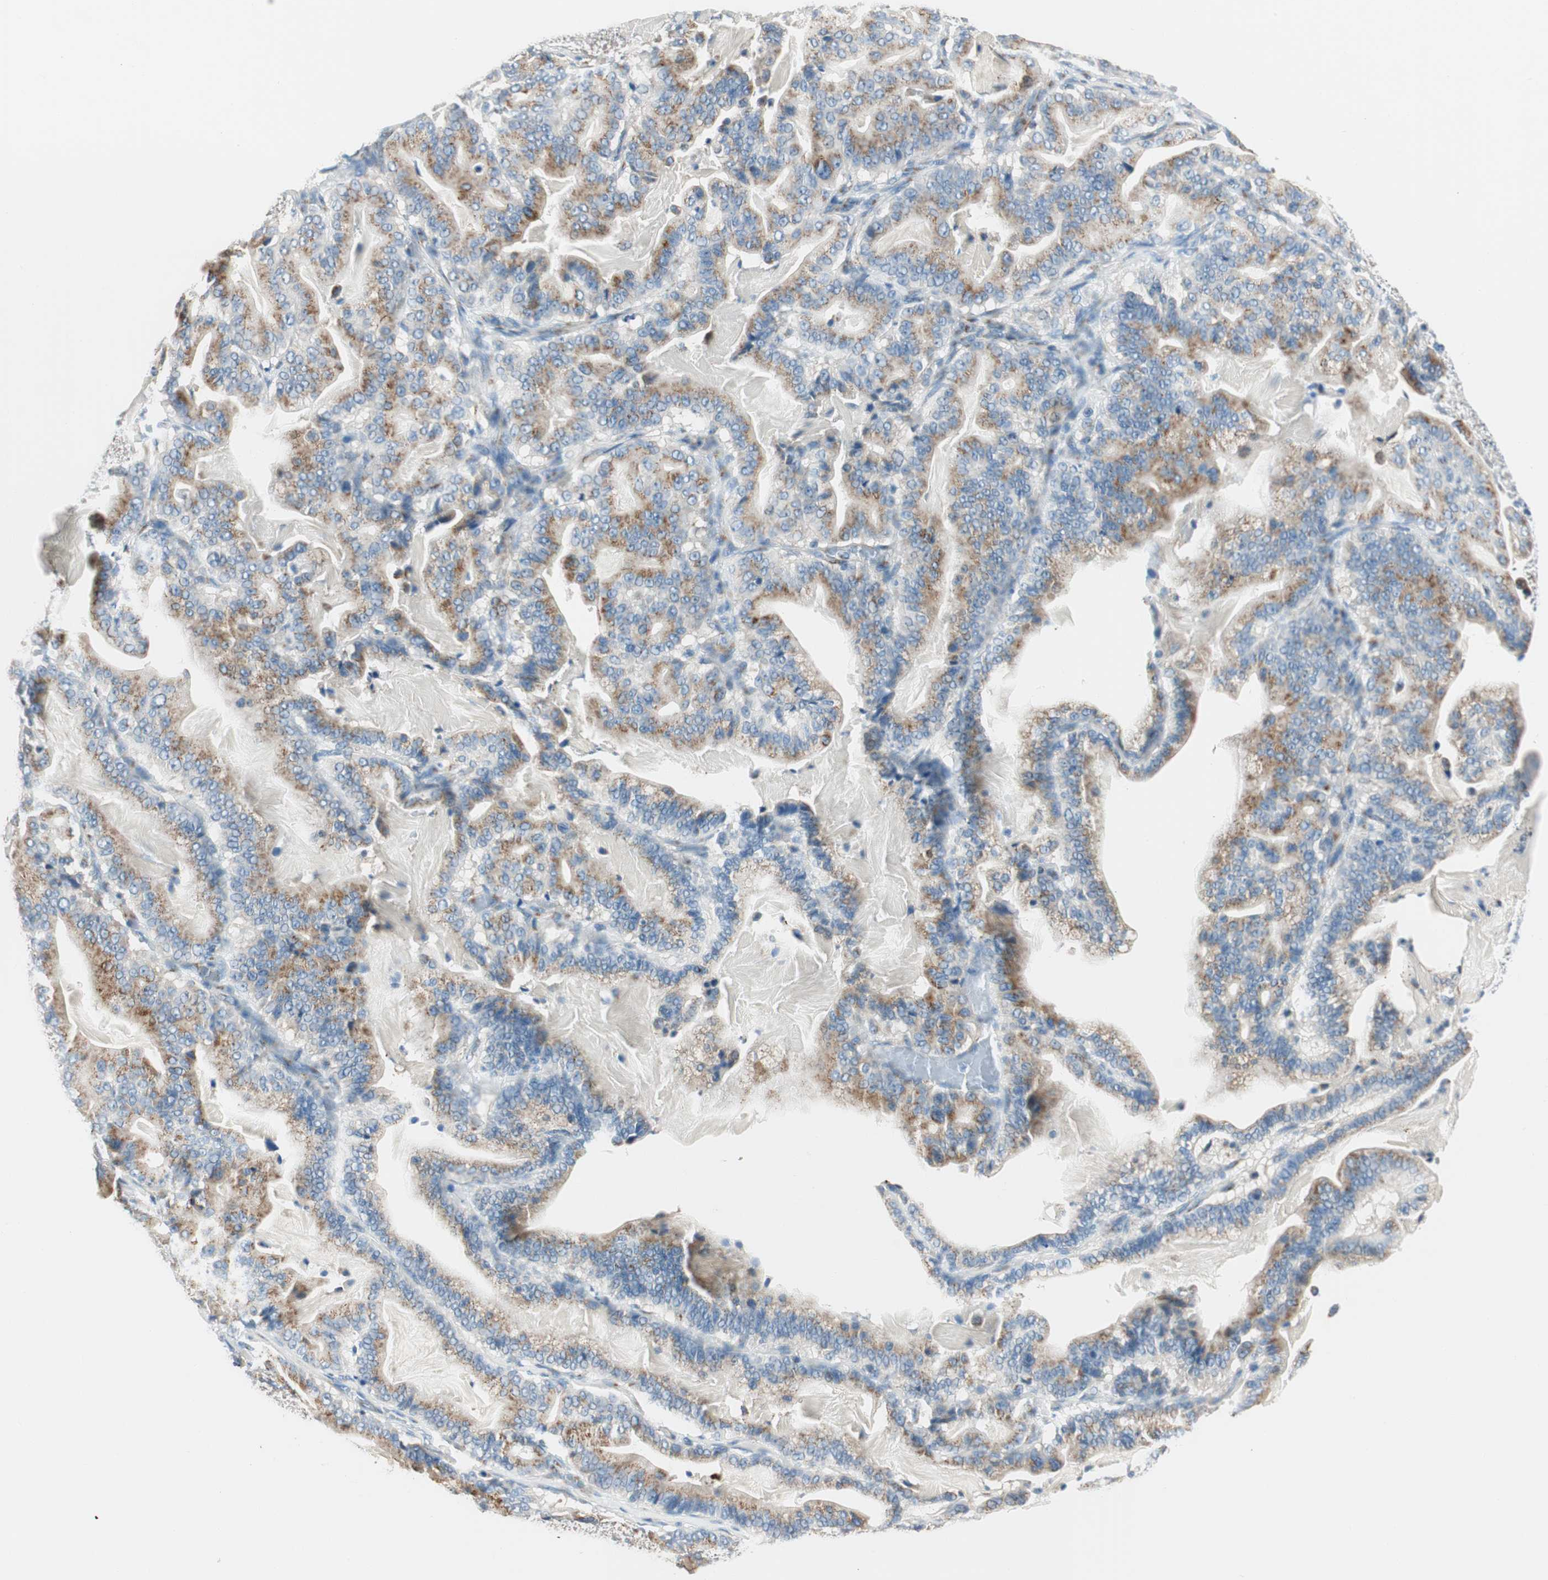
{"staining": {"intensity": "moderate", "quantity": ">75%", "location": "cytoplasmic/membranous"}, "tissue": "pancreatic cancer", "cell_type": "Tumor cells", "image_type": "cancer", "snomed": [{"axis": "morphology", "description": "Adenocarcinoma, NOS"}, {"axis": "topography", "description": "Pancreas"}], "caption": "A brown stain labels moderate cytoplasmic/membranous positivity of a protein in pancreatic adenocarcinoma tumor cells.", "gene": "TMF1", "patient": {"sex": "male", "age": 63}}